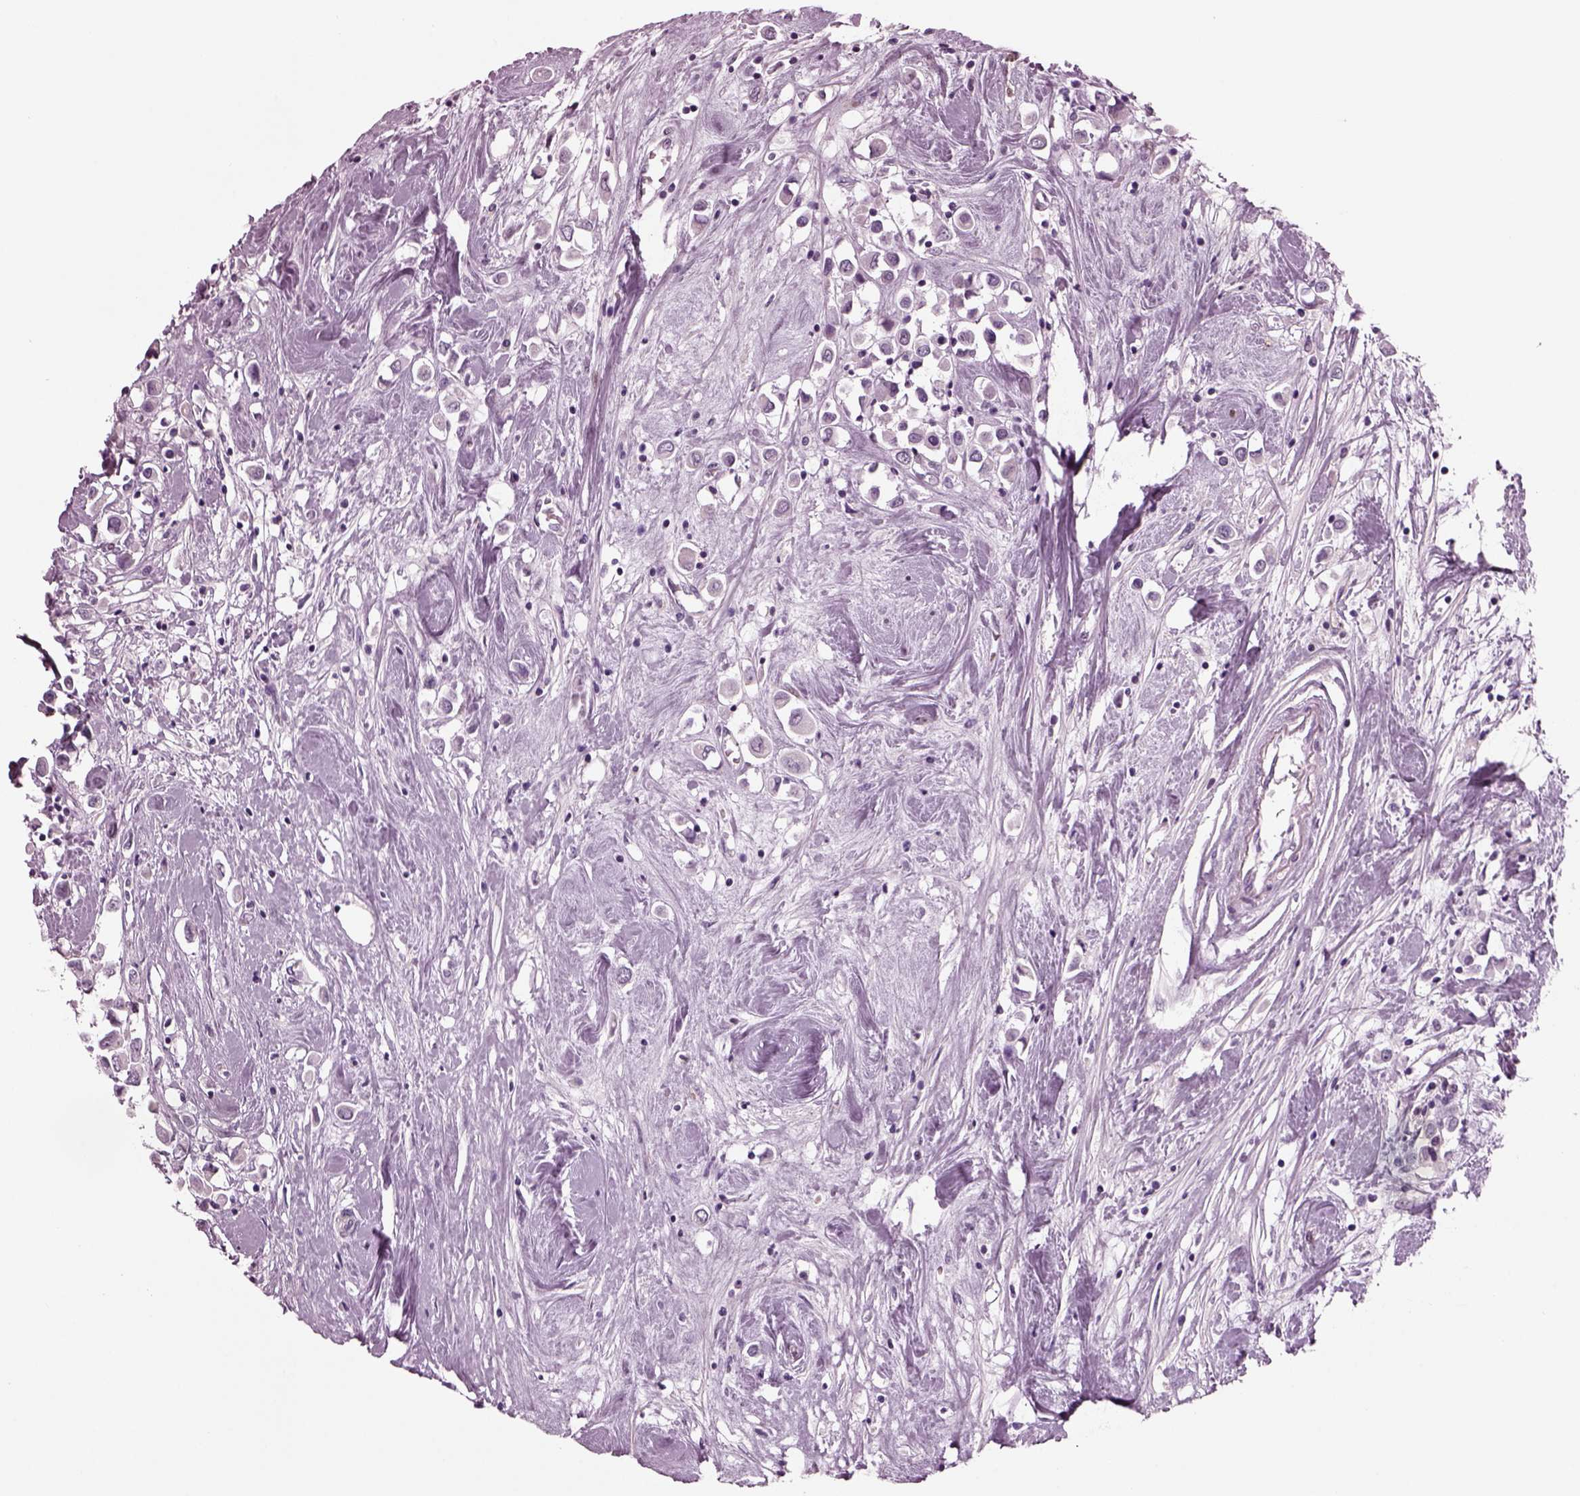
{"staining": {"intensity": "negative", "quantity": "none", "location": "none"}, "tissue": "breast cancer", "cell_type": "Tumor cells", "image_type": "cancer", "snomed": [{"axis": "morphology", "description": "Duct carcinoma"}, {"axis": "topography", "description": "Breast"}], "caption": "Tumor cells are negative for protein expression in human invasive ductal carcinoma (breast). (Stains: DAB (3,3'-diaminobenzidine) IHC with hematoxylin counter stain, Microscopy: brightfield microscopy at high magnification).", "gene": "TPPP2", "patient": {"sex": "female", "age": 61}}